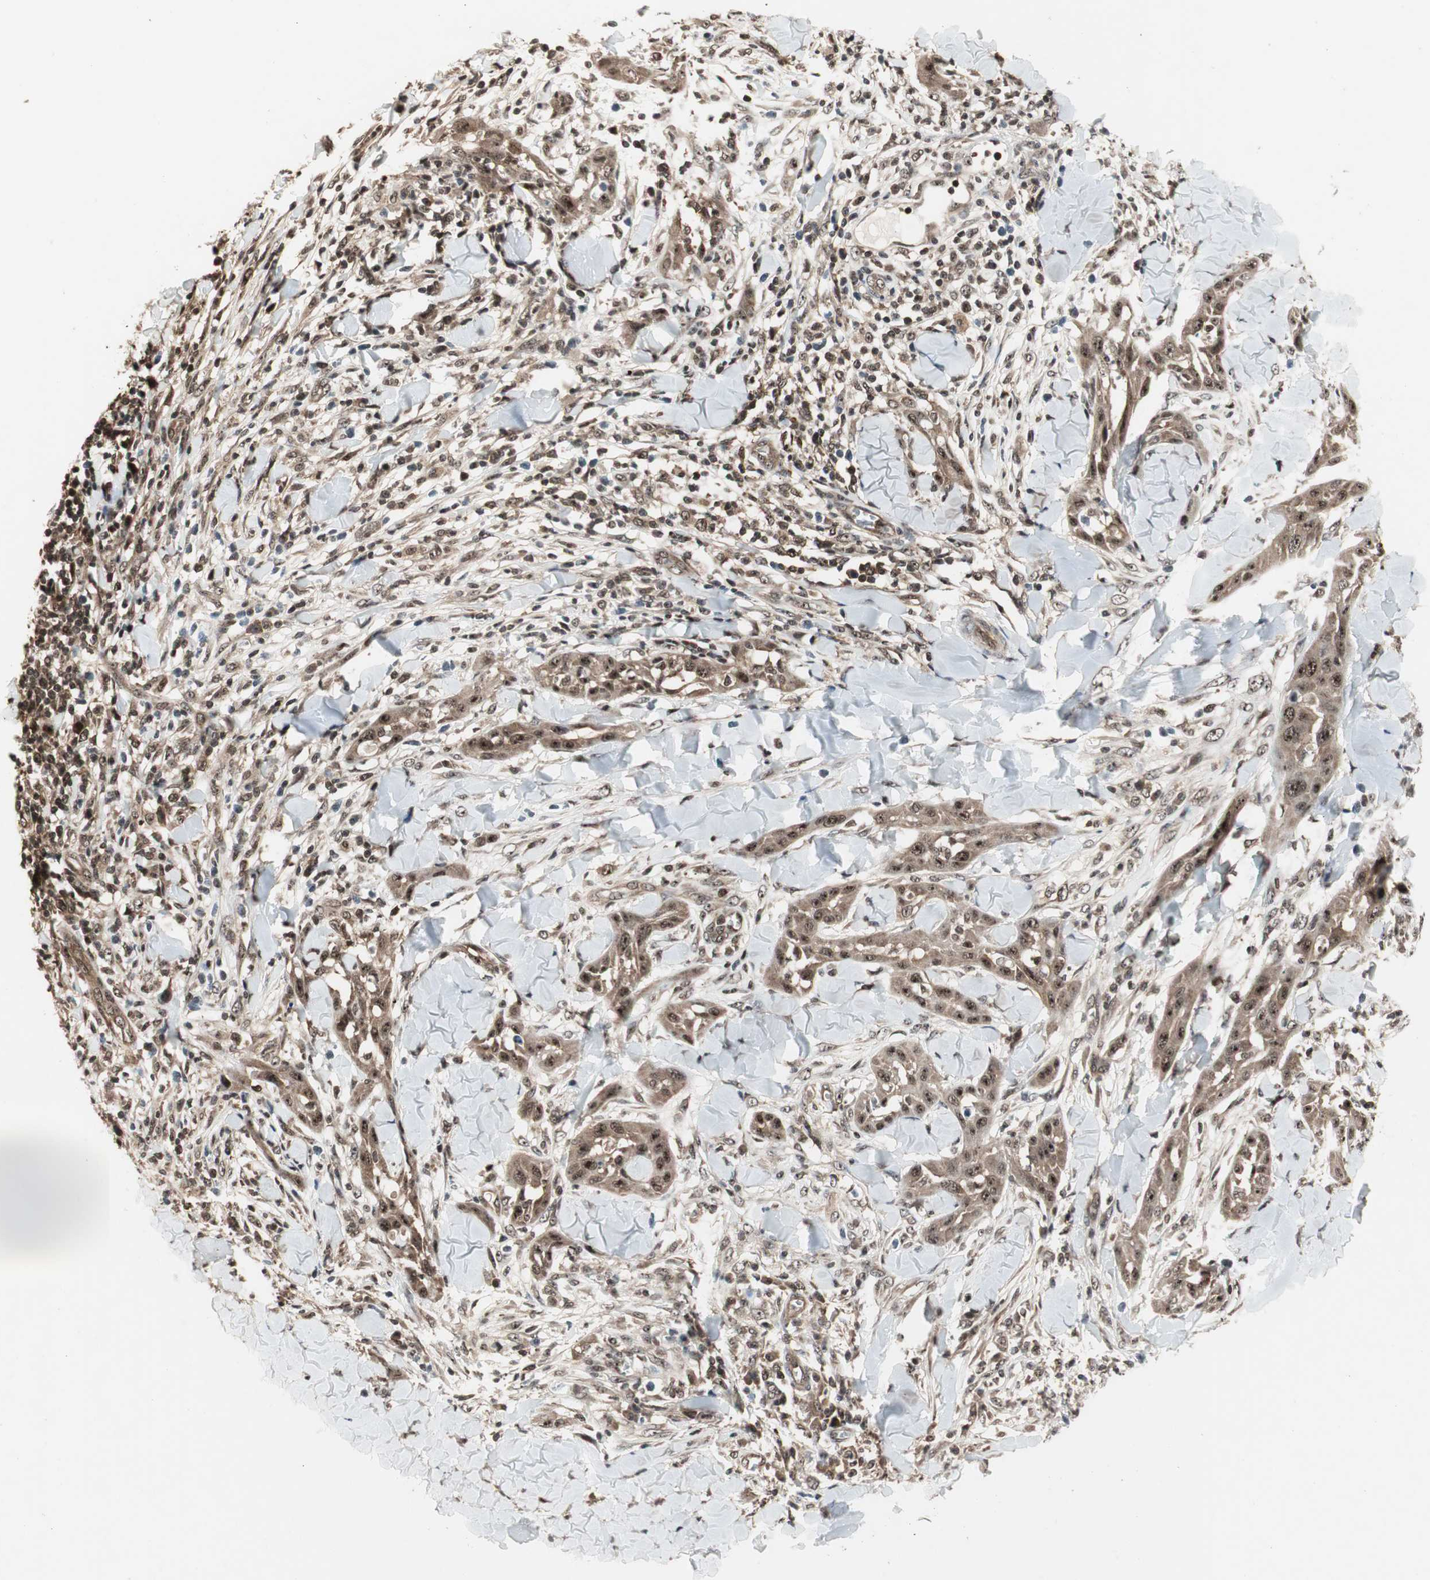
{"staining": {"intensity": "moderate", "quantity": ">75%", "location": "cytoplasmic/membranous,nuclear"}, "tissue": "skin cancer", "cell_type": "Tumor cells", "image_type": "cancer", "snomed": [{"axis": "morphology", "description": "Squamous cell carcinoma, NOS"}, {"axis": "topography", "description": "Skin"}], "caption": "Skin cancer (squamous cell carcinoma) tissue shows moderate cytoplasmic/membranous and nuclear staining in approximately >75% of tumor cells", "gene": "CSNK2B", "patient": {"sex": "male", "age": 24}}